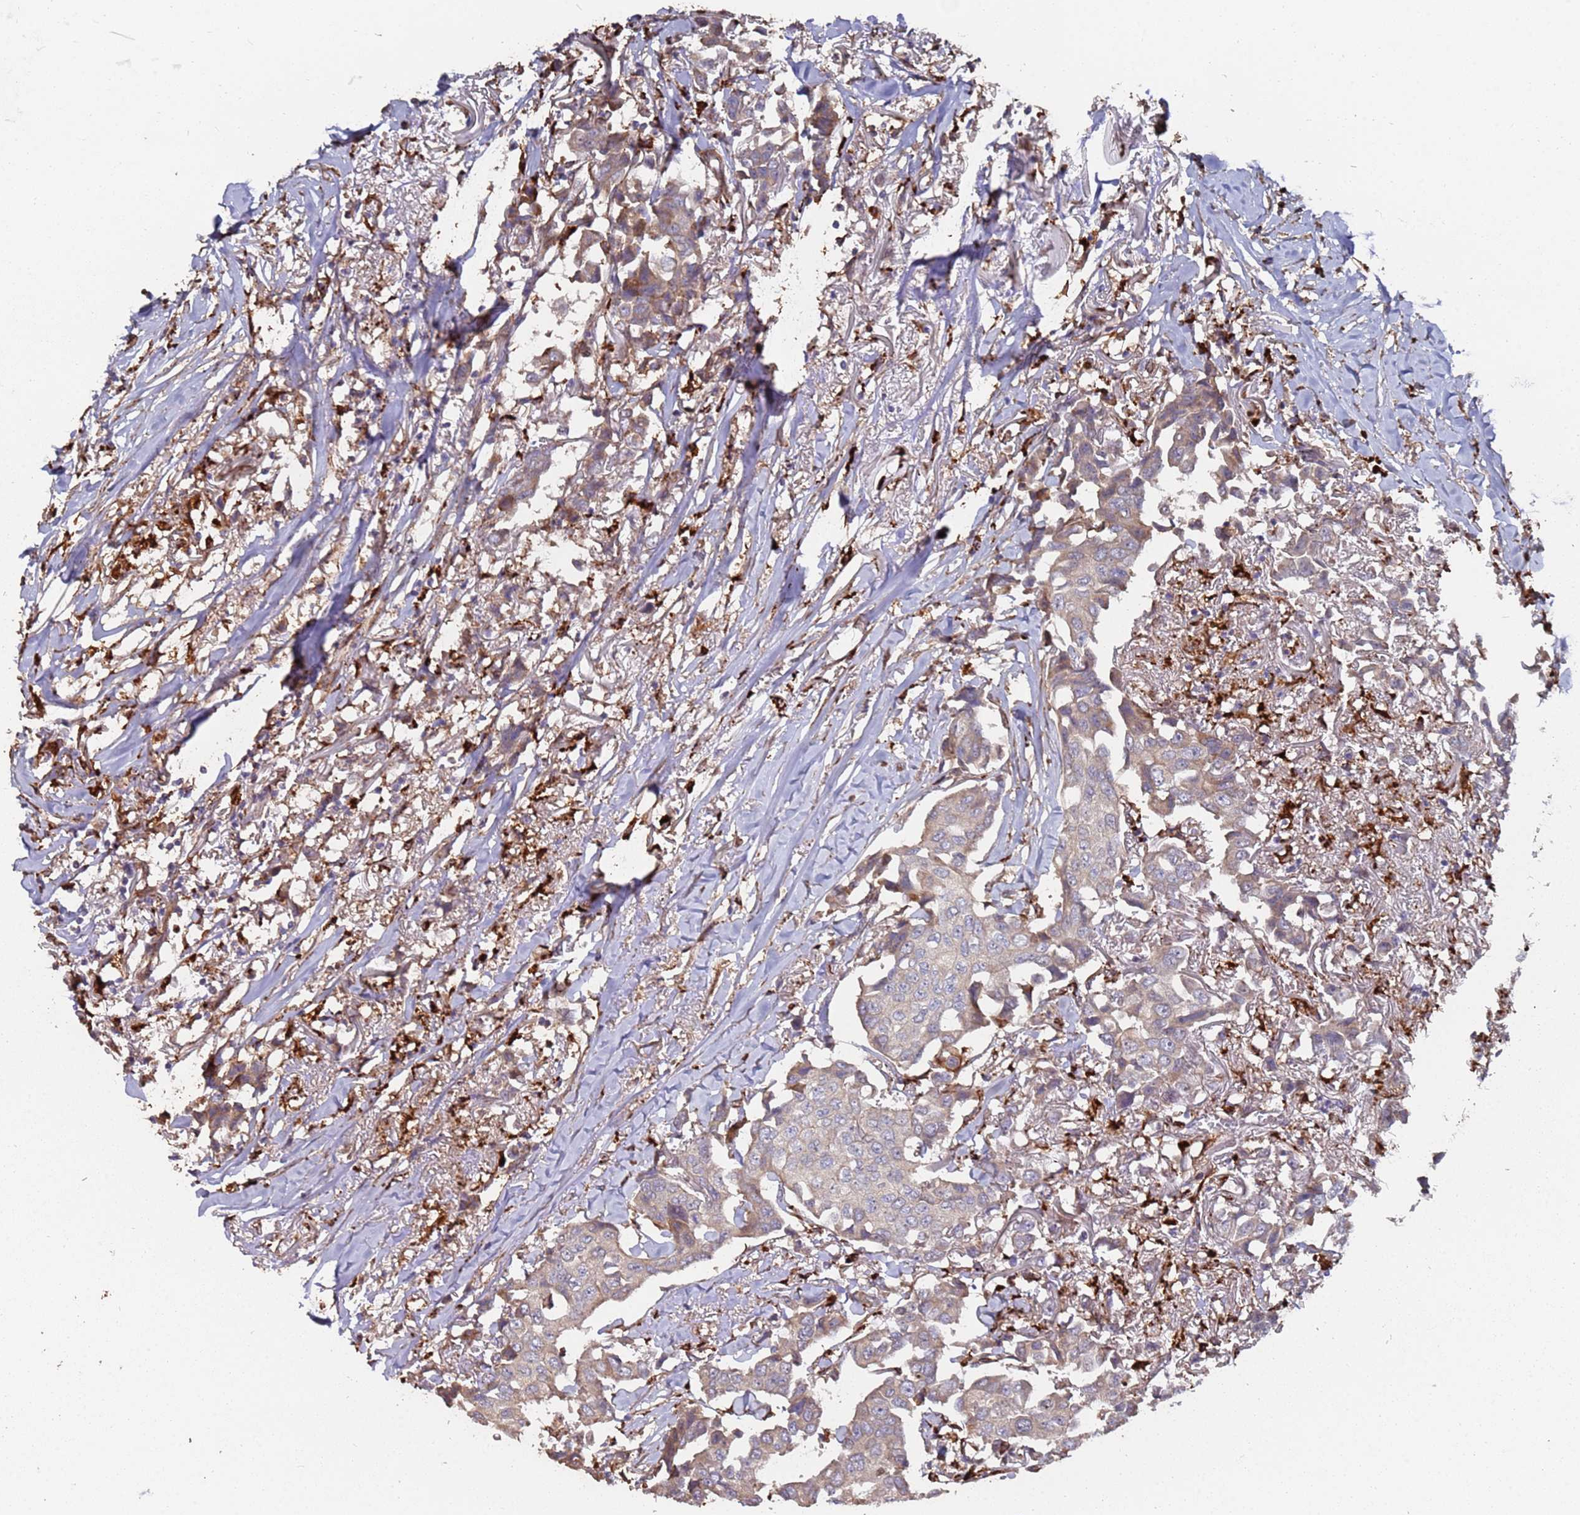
{"staining": {"intensity": "moderate", "quantity": ">75%", "location": "cytoplasmic/membranous"}, "tissue": "breast cancer", "cell_type": "Tumor cells", "image_type": "cancer", "snomed": [{"axis": "morphology", "description": "Duct carcinoma"}, {"axis": "topography", "description": "Breast"}], "caption": "About >75% of tumor cells in breast cancer show moderate cytoplasmic/membranous protein staining as visualized by brown immunohistochemical staining.", "gene": "LACC1", "patient": {"sex": "female", "age": 80}}